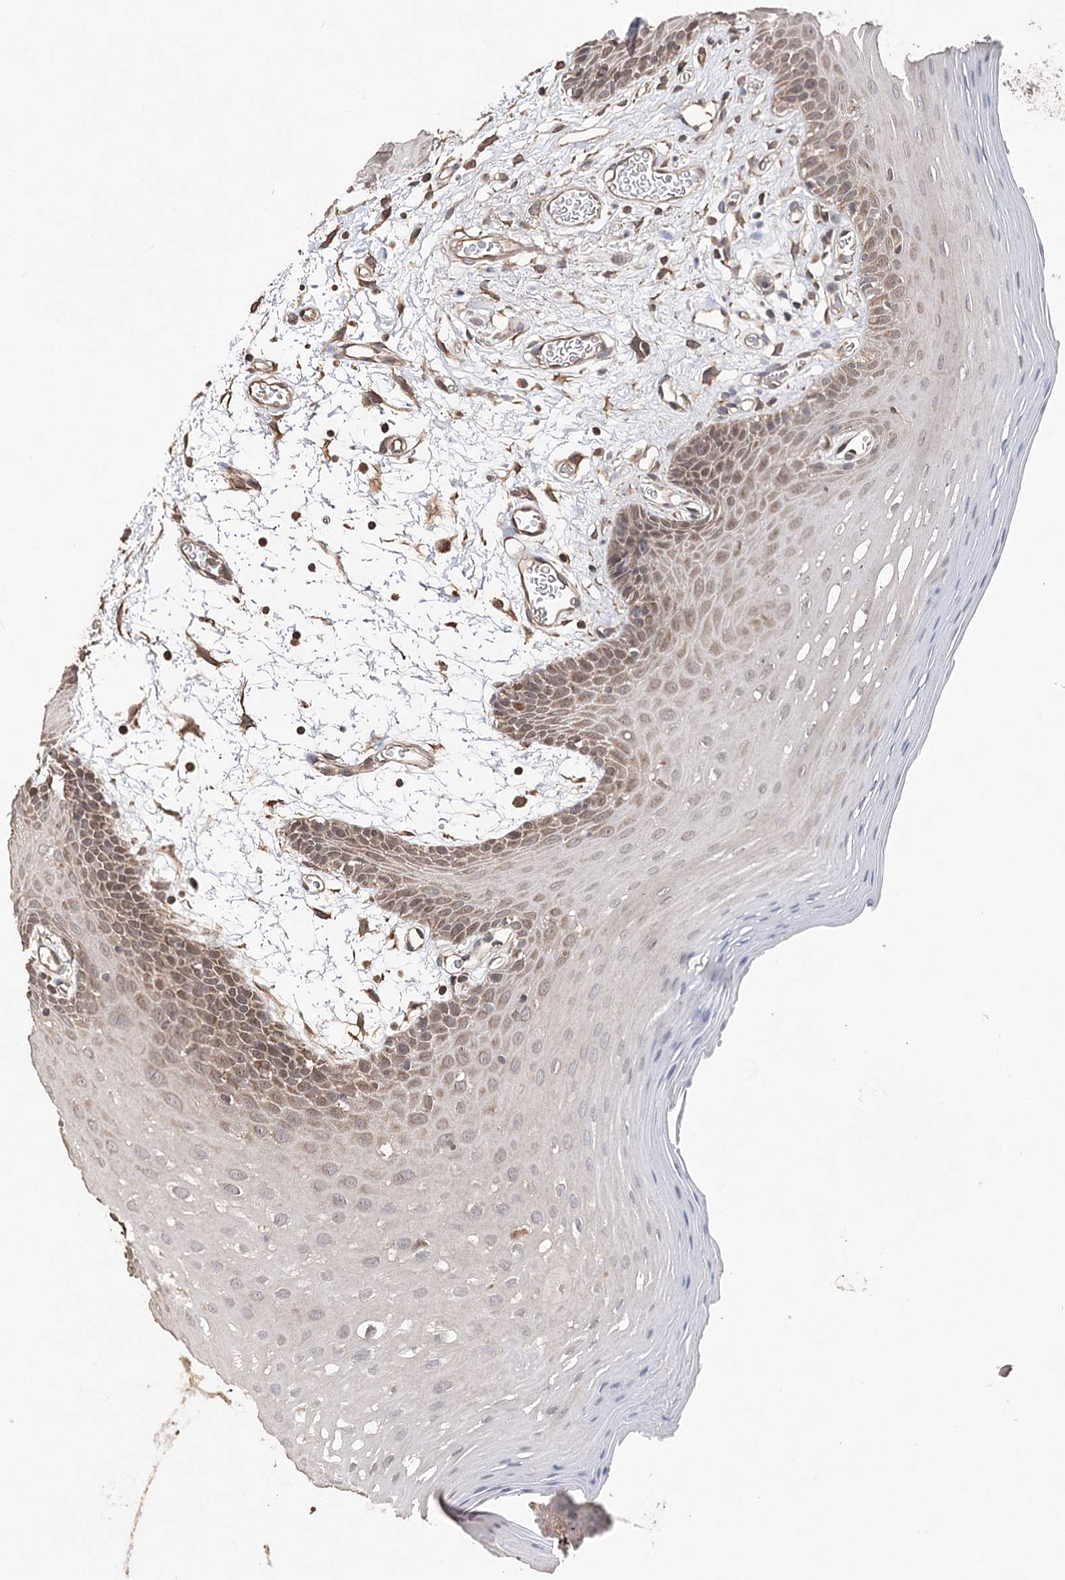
{"staining": {"intensity": "moderate", "quantity": "25%-75%", "location": "cytoplasmic/membranous,nuclear"}, "tissue": "oral mucosa", "cell_type": "Squamous epithelial cells", "image_type": "normal", "snomed": [{"axis": "morphology", "description": "Normal tissue, NOS"}, {"axis": "topography", "description": "Skeletal muscle"}, {"axis": "topography", "description": "Oral tissue"}, {"axis": "topography", "description": "Salivary gland"}, {"axis": "topography", "description": "Peripheral nerve tissue"}], "caption": "High-power microscopy captured an immunohistochemistry (IHC) photomicrograph of unremarkable oral mucosa, revealing moderate cytoplasmic/membranous,nuclear positivity in approximately 25%-75% of squamous epithelial cells.", "gene": "NOPCHAP1", "patient": {"sex": "male", "age": 54}}